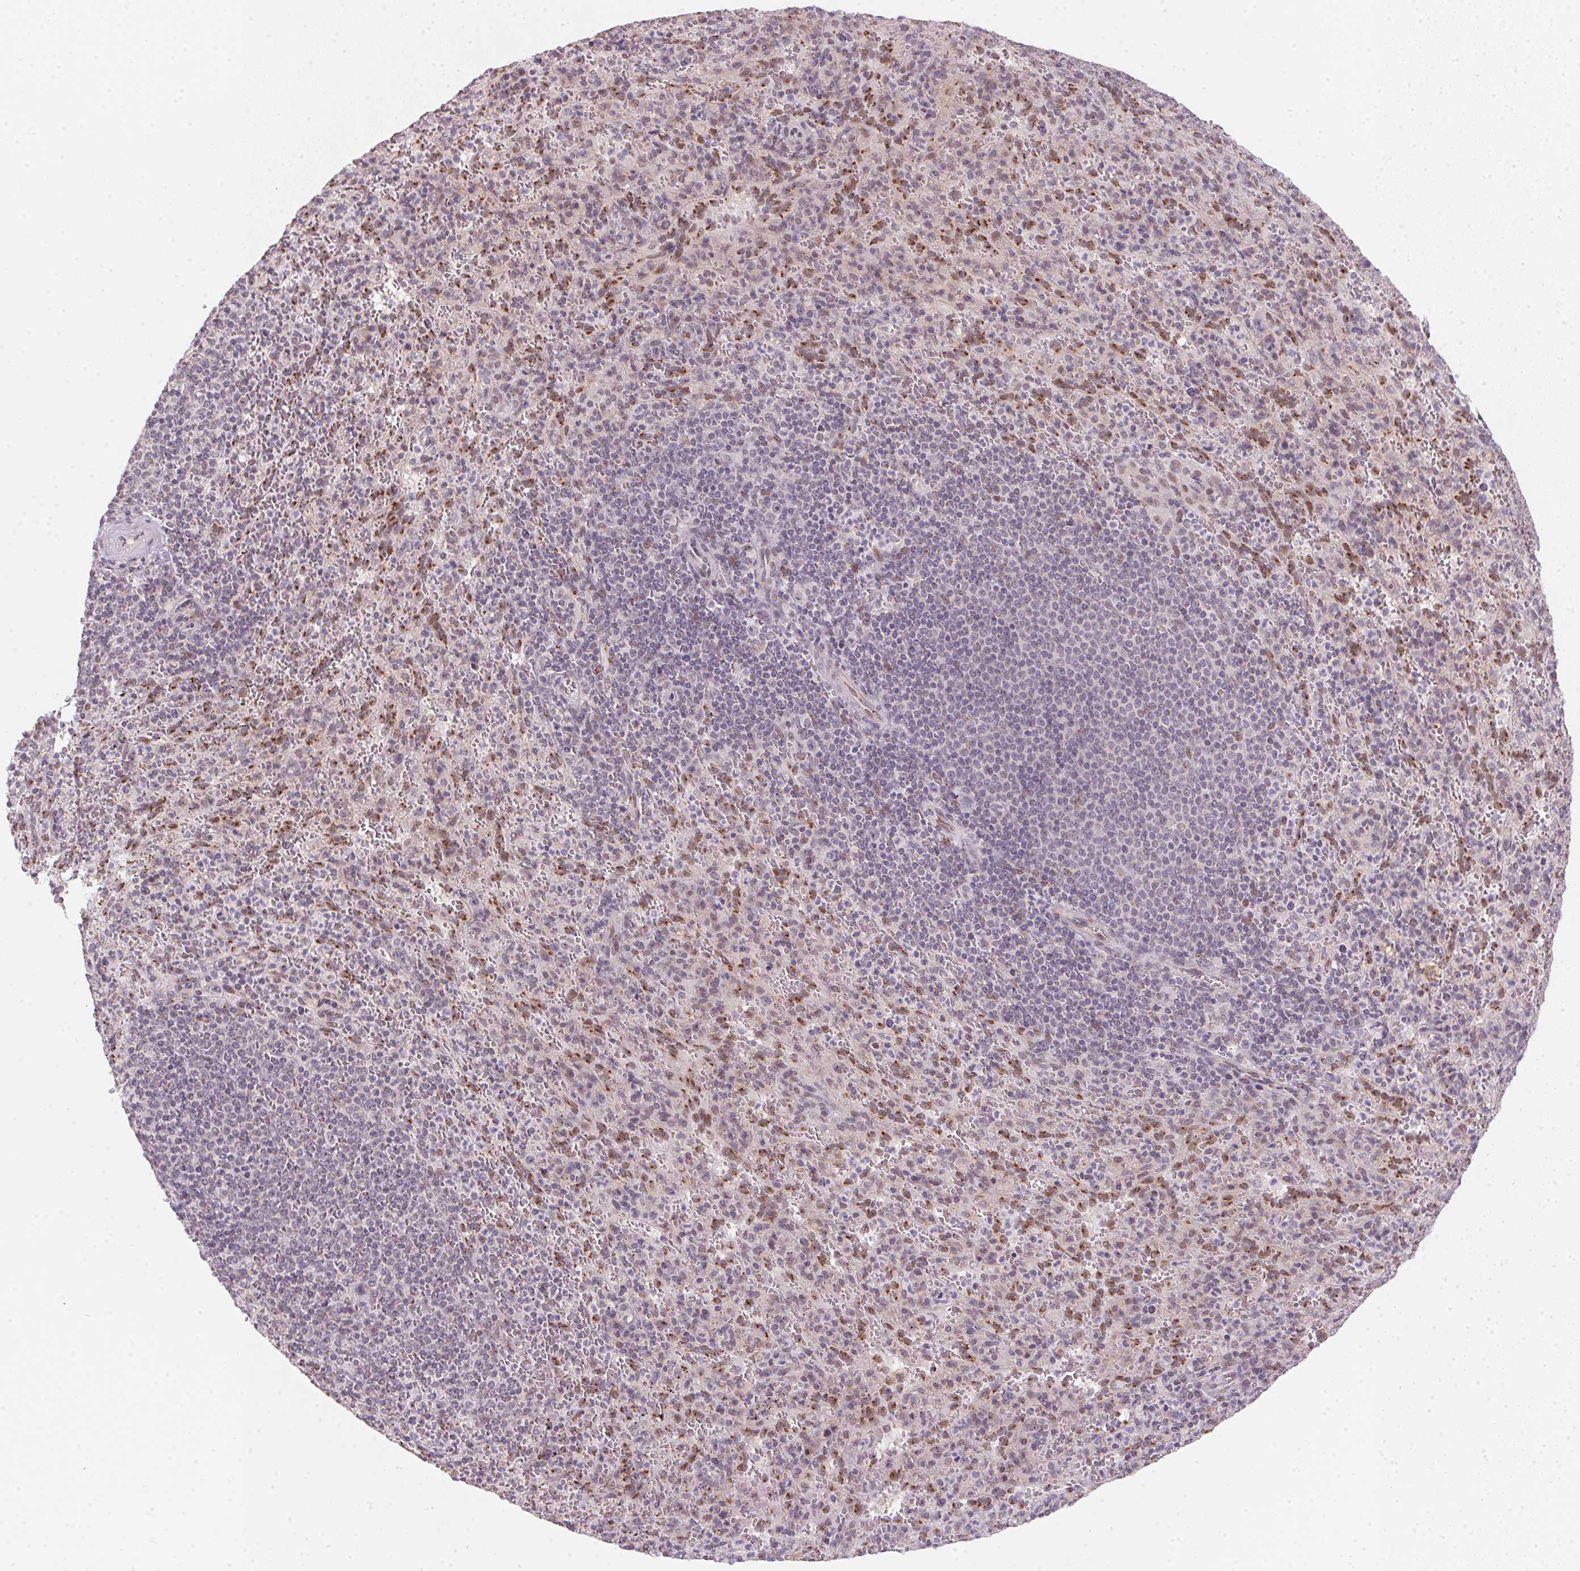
{"staining": {"intensity": "moderate", "quantity": "<25%", "location": "cytoplasmic/membranous"}, "tissue": "spleen", "cell_type": "Cells in red pulp", "image_type": "normal", "snomed": [{"axis": "morphology", "description": "Normal tissue, NOS"}, {"axis": "topography", "description": "Spleen"}], "caption": "Normal spleen was stained to show a protein in brown. There is low levels of moderate cytoplasmic/membranous staining in about <25% of cells in red pulp.", "gene": "RAB22A", "patient": {"sex": "male", "age": 57}}